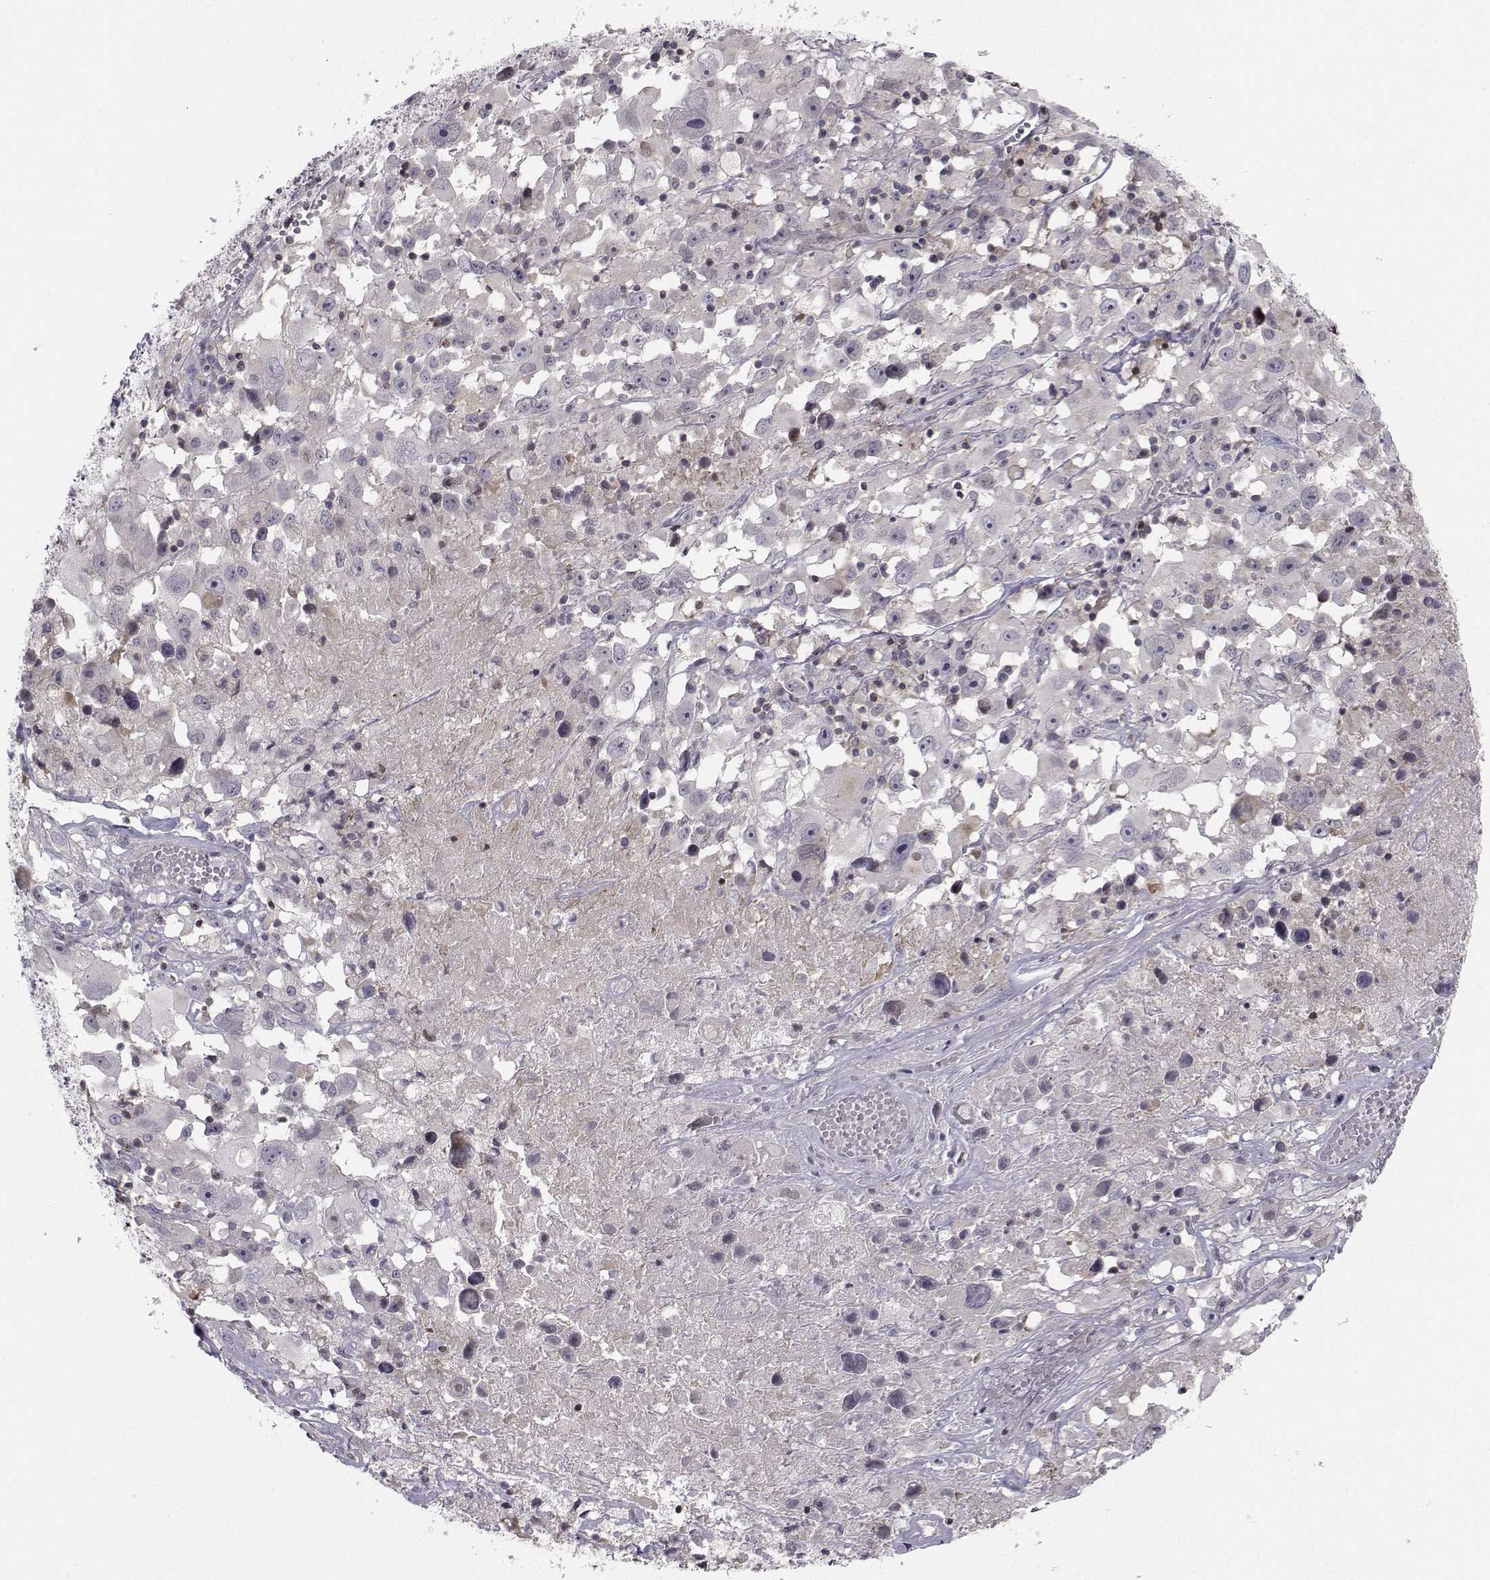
{"staining": {"intensity": "negative", "quantity": "none", "location": "none"}, "tissue": "melanoma", "cell_type": "Tumor cells", "image_type": "cancer", "snomed": [{"axis": "morphology", "description": "Malignant melanoma, Metastatic site"}, {"axis": "topography", "description": "Soft tissue"}], "caption": "There is no significant staining in tumor cells of melanoma. The staining was performed using DAB (3,3'-diaminobenzidine) to visualize the protein expression in brown, while the nuclei were stained in blue with hematoxylin (Magnification: 20x).", "gene": "PCP4L1", "patient": {"sex": "male", "age": 50}}